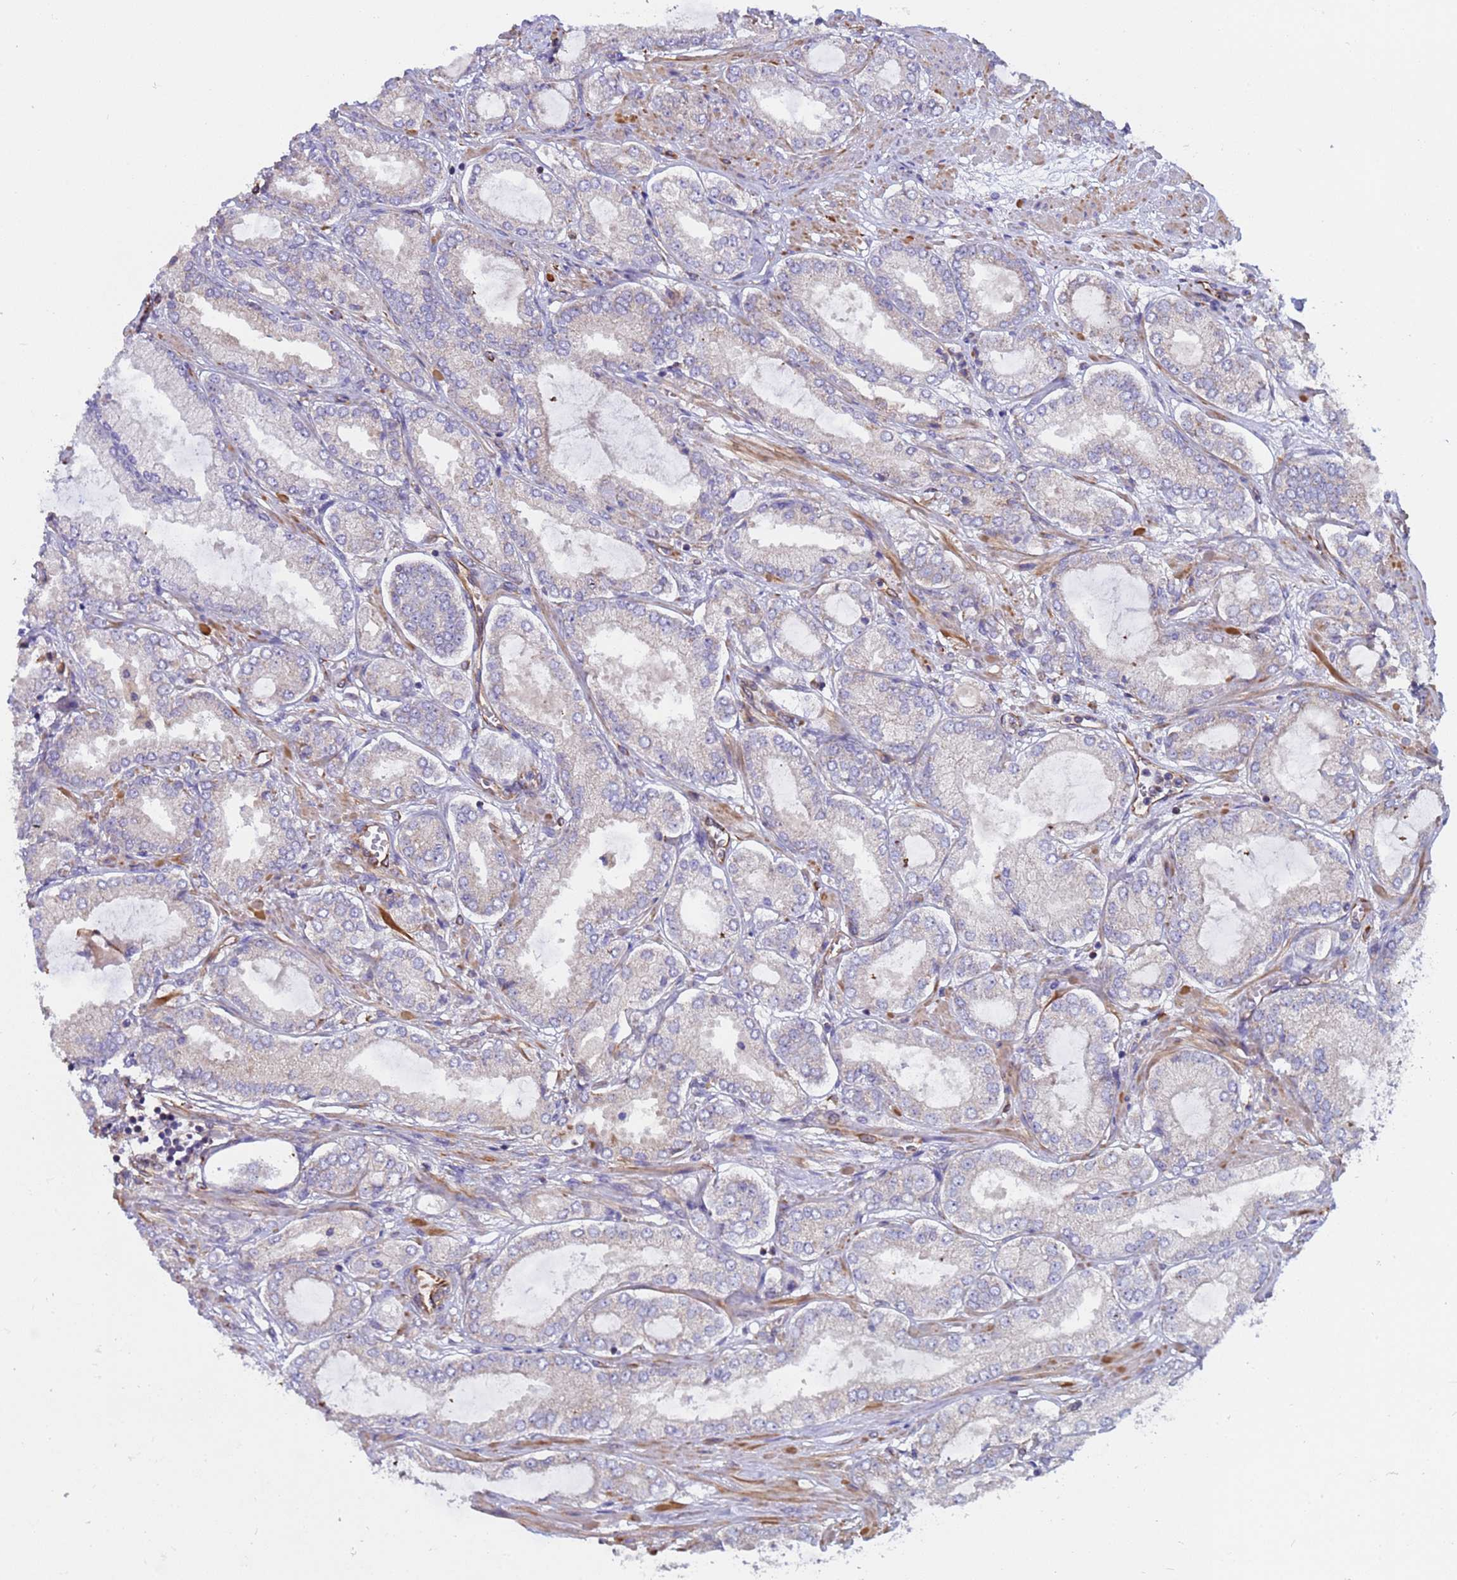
{"staining": {"intensity": "negative", "quantity": "none", "location": "none"}, "tissue": "prostate cancer", "cell_type": "Tumor cells", "image_type": "cancer", "snomed": [{"axis": "morphology", "description": "Adenocarcinoma, High grade"}, {"axis": "topography", "description": "Prostate"}], "caption": "This is an immunohistochemistry photomicrograph of human prostate cancer. There is no positivity in tumor cells.", "gene": "NUDT12", "patient": {"sex": "male", "age": 68}}